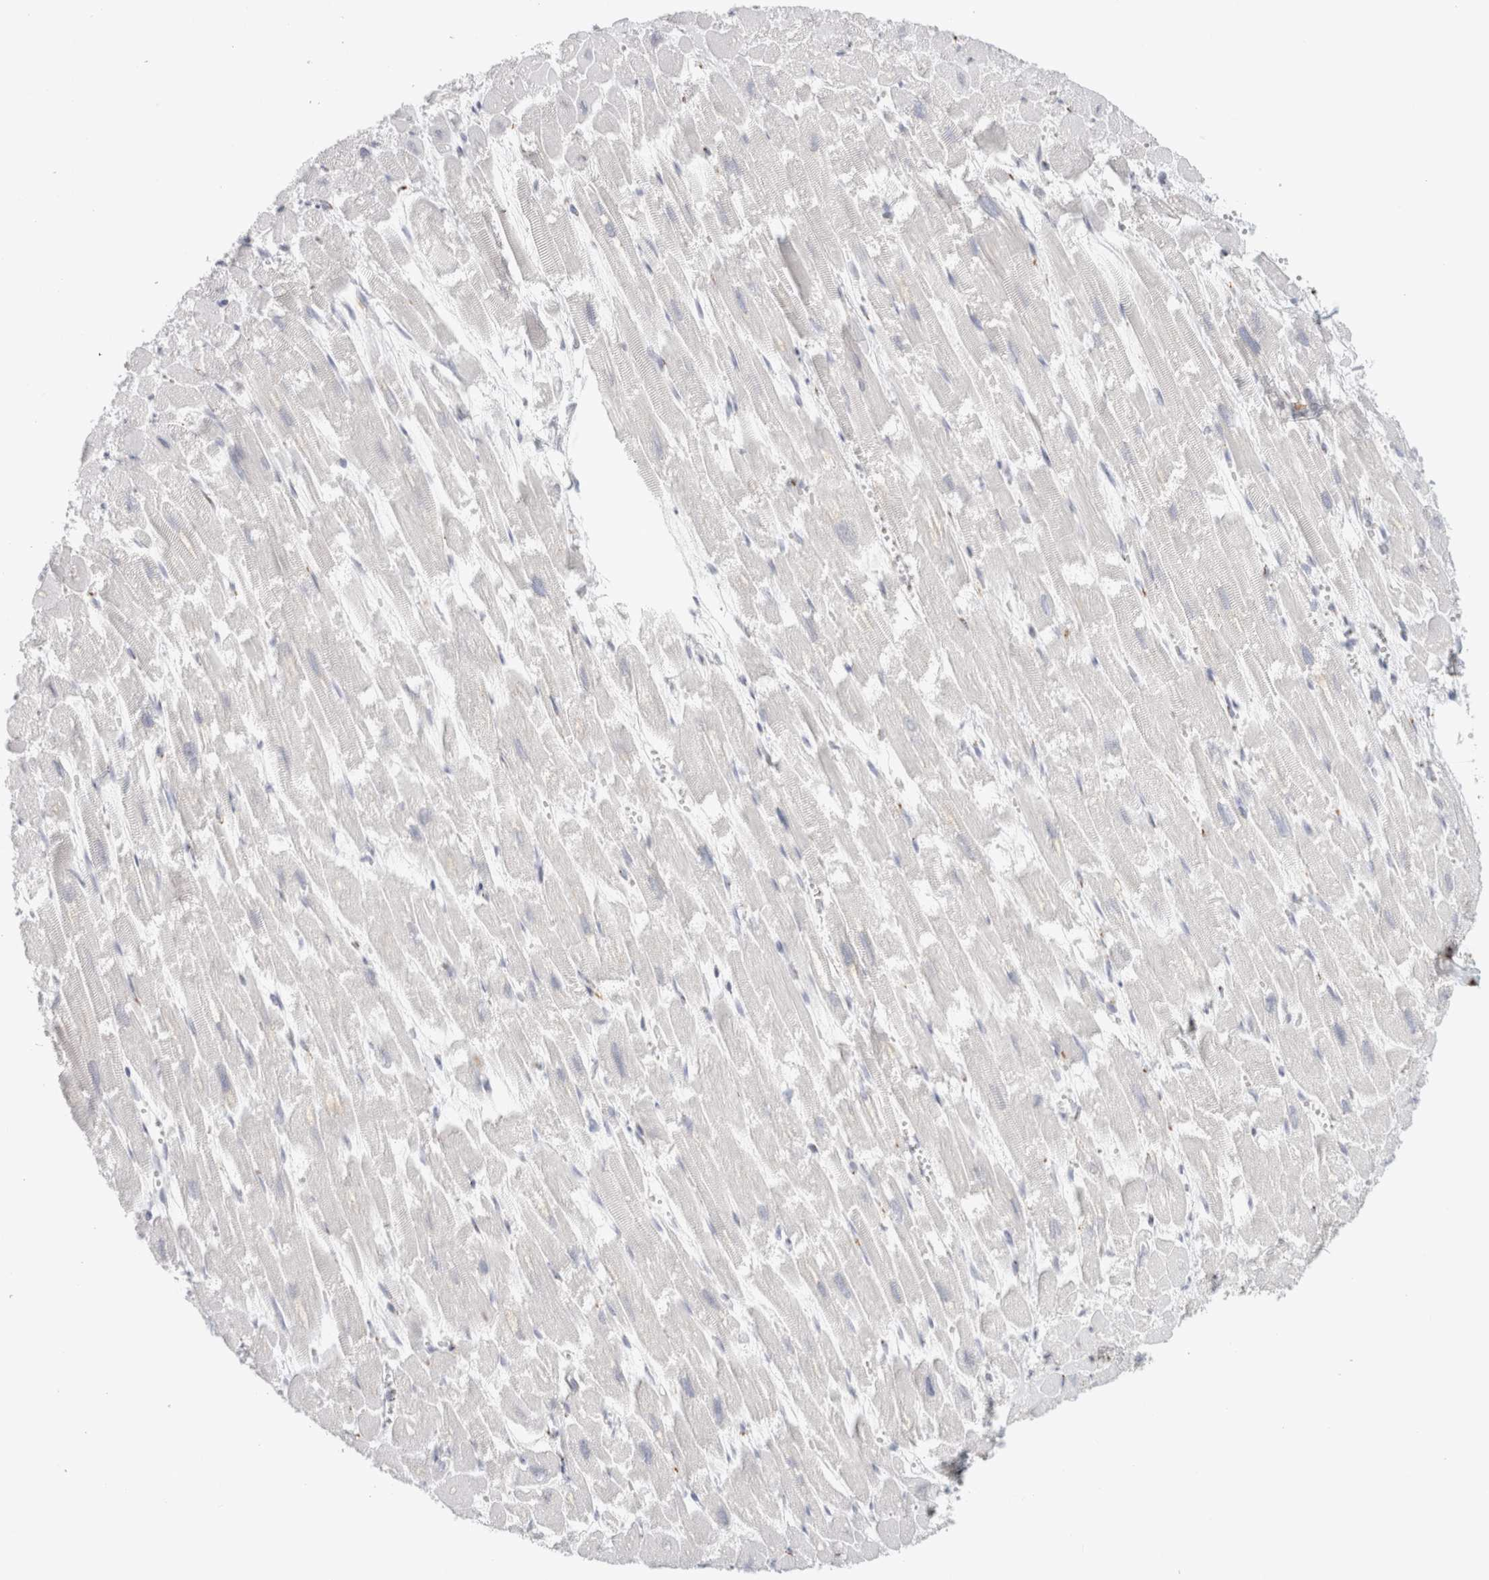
{"staining": {"intensity": "negative", "quantity": "none", "location": "none"}, "tissue": "heart muscle", "cell_type": "Cardiomyocytes", "image_type": "normal", "snomed": [{"axis": "morphology", "description": "Normal tissue, NOS"}, {"axis": "topography", "description": "Heart"}], "caption": "Immunohistochemical staining of unremarkable human heart muscle exhibits no significant expression in cardiomyocytes.", "gene": "MCFD2", "patient": {"sex": "male", "age": 54}}